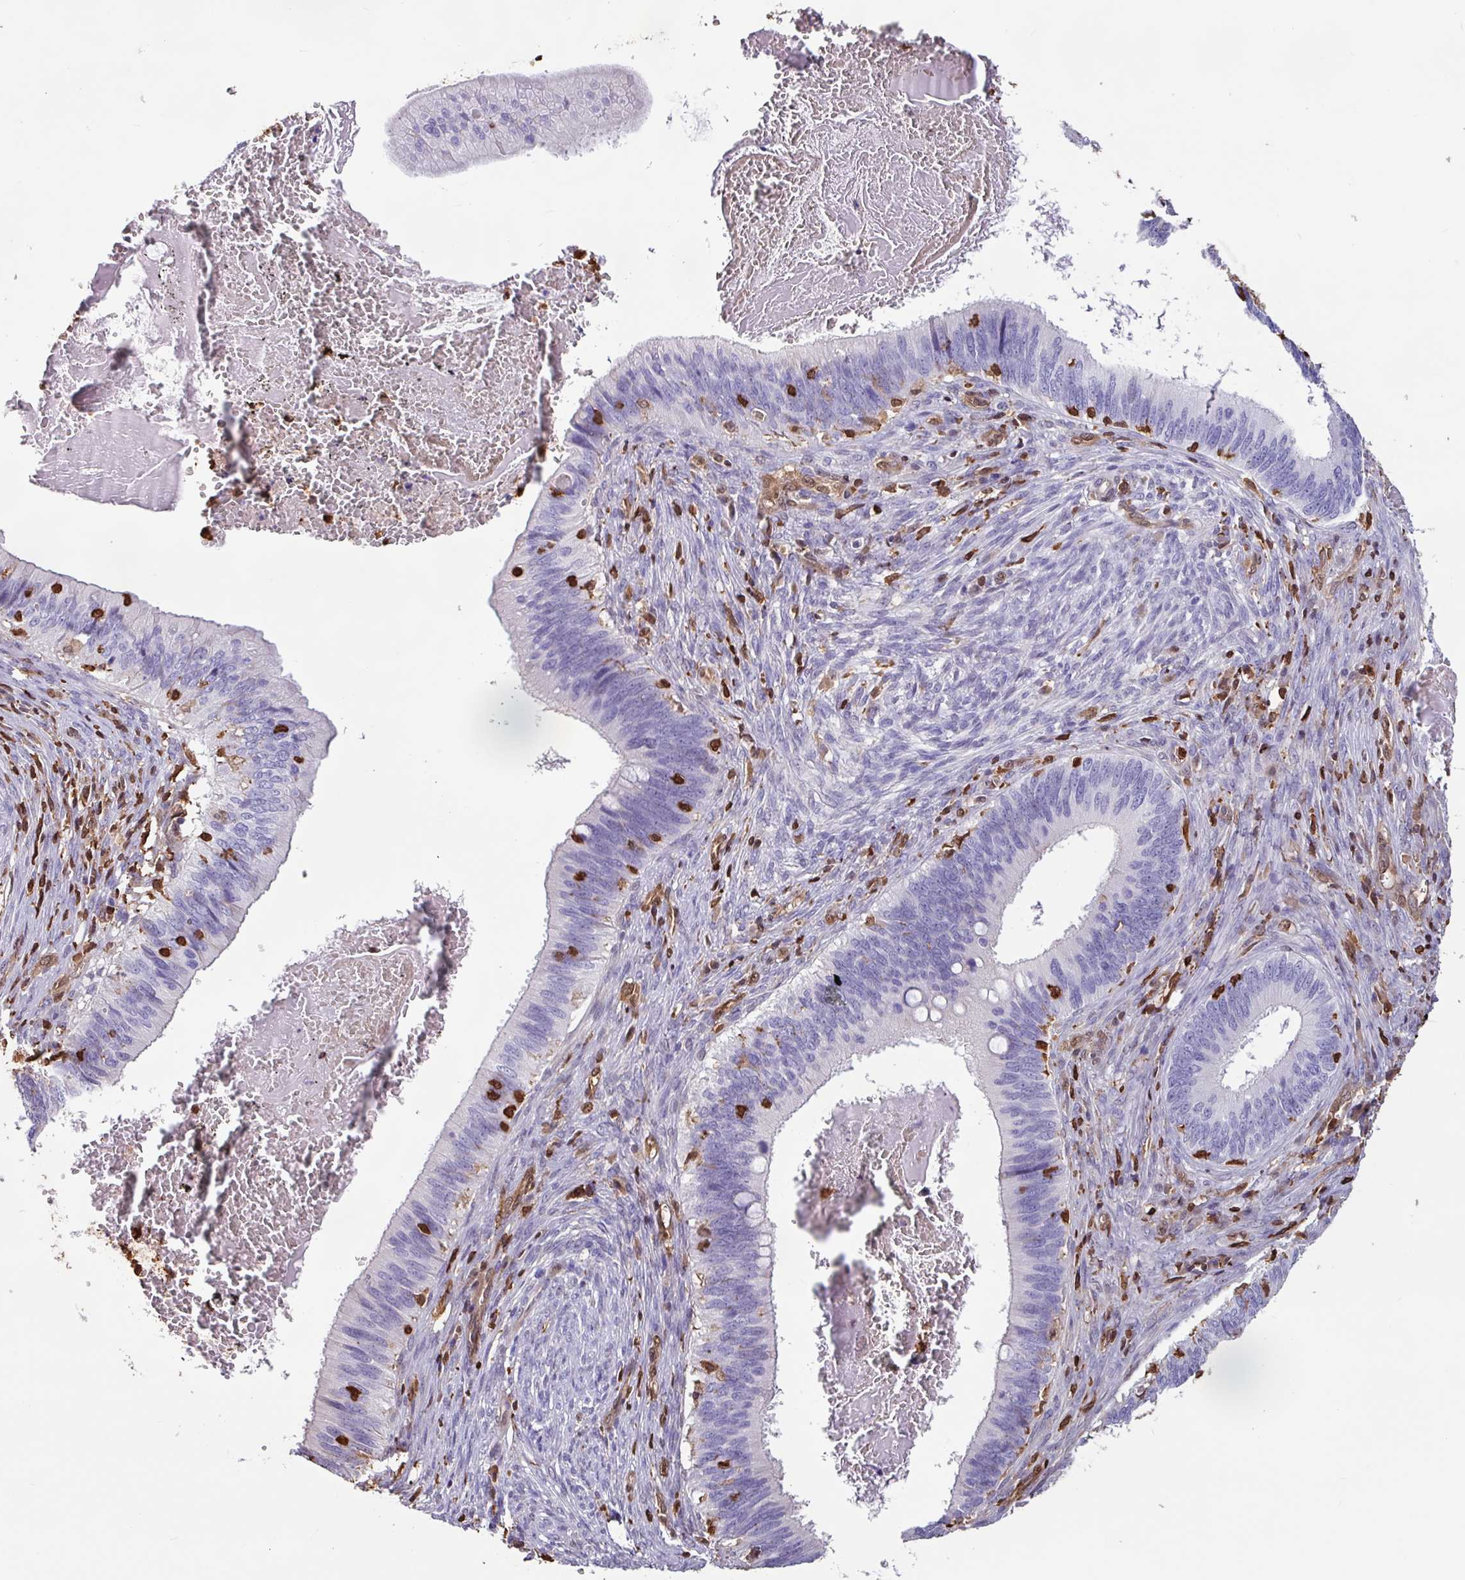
{"staining": {"intensity": "negative", "quantity": "none", "location": "none"}, "tissue": "cervical cancer", "cell_type": "Tumor cells", "image_type": "cancer", "snomed": [{"axis": "morphology", "description": "Adenocarcinoma, NOS"}, {"axis": "topography", "description": "Cervix"}], "caption": "This image is of cervical cancer stained with IHC to label a protein in brown with the nuclei are counter-stained blue. There is no staining in tumor cells.", "gene": "ARHGDIB", "patient": {"sex": "female", "age": 42}}